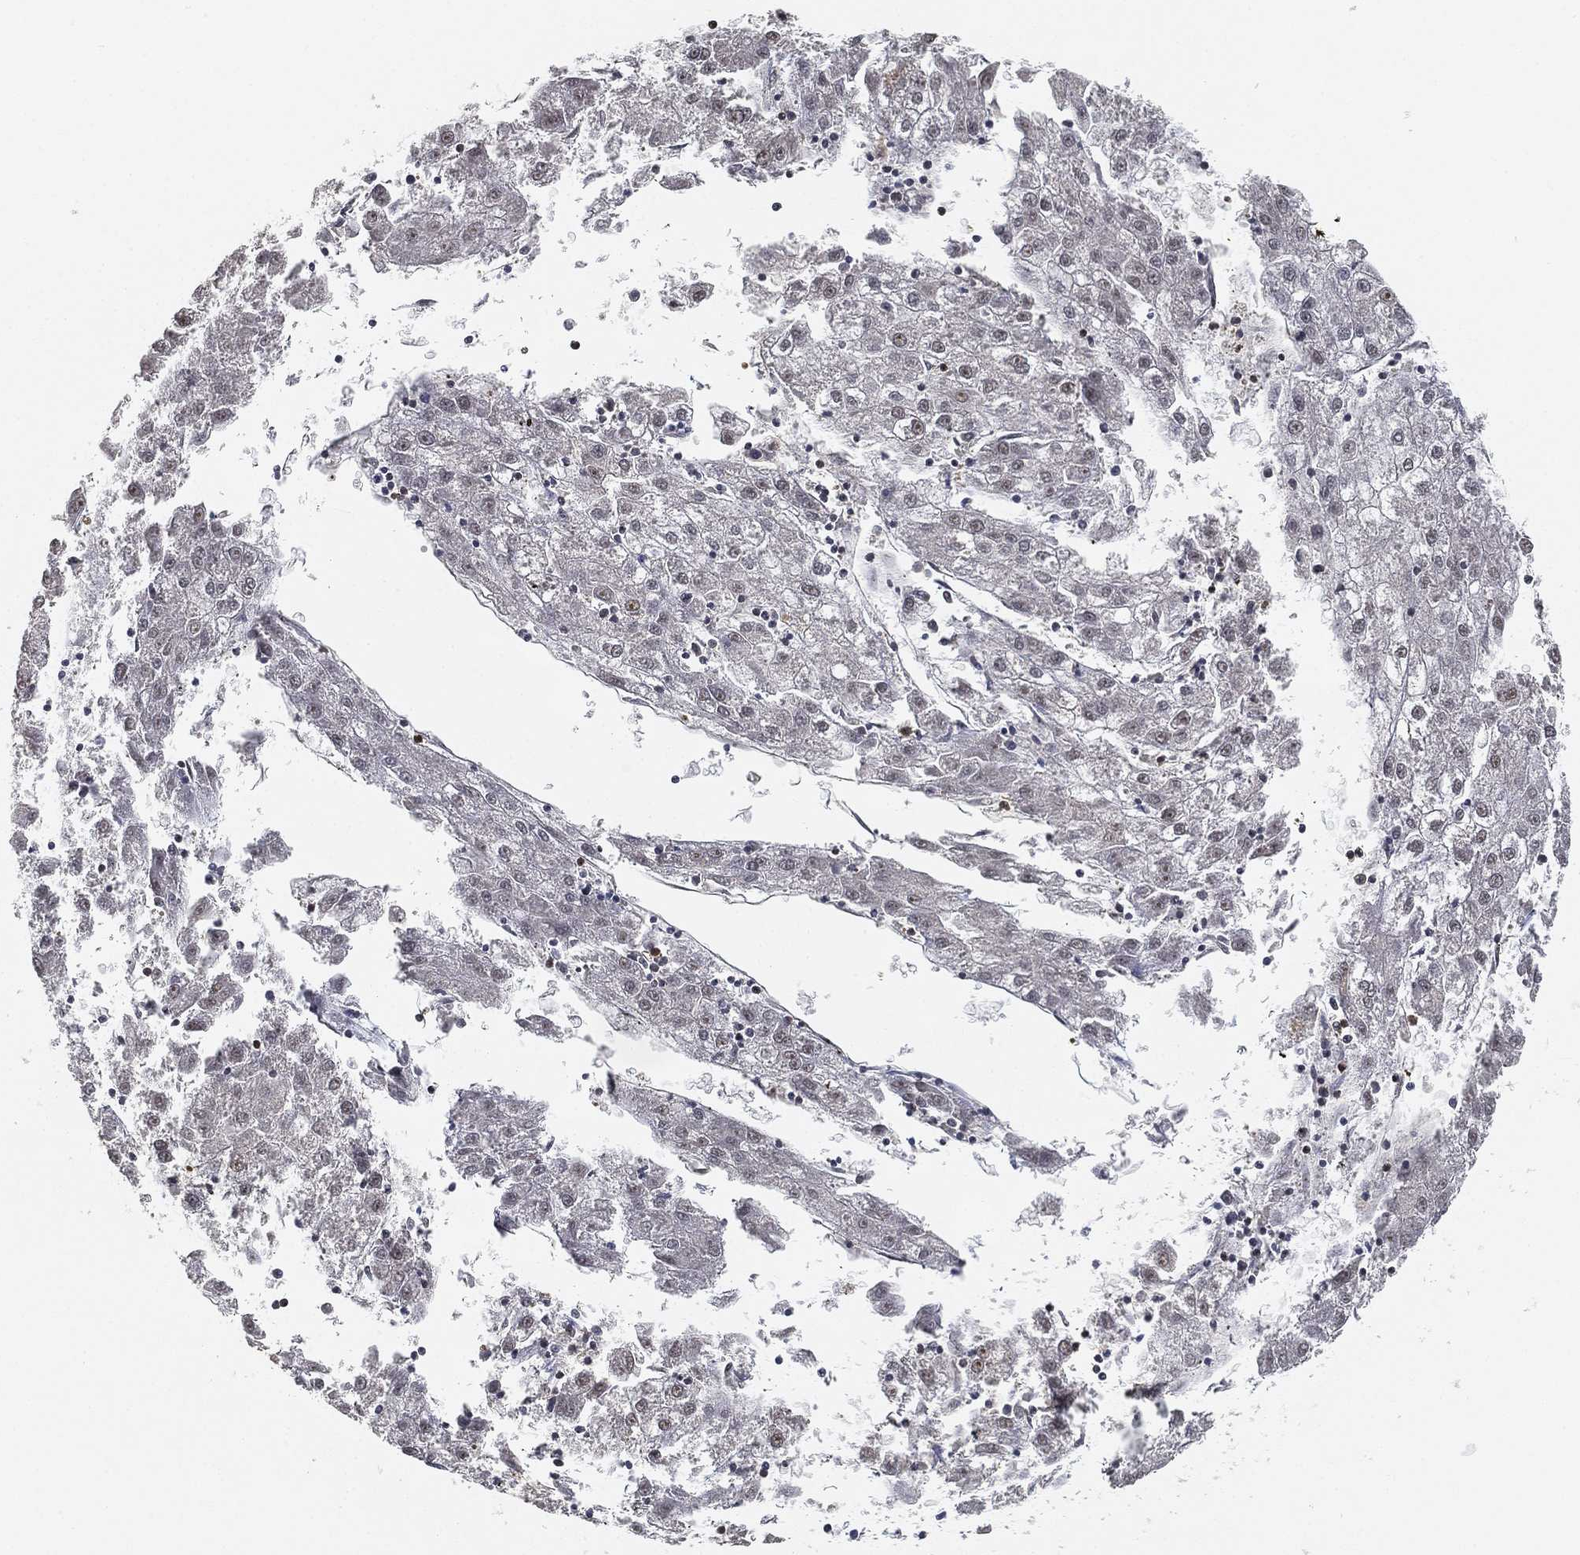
{"staining": {"intensity": "negative", "quantity": "none", "location": "none"}, "tissue": "liver cancer", "cell_type": "Tumor cells", "image_type": "cancer", "snomed": [{"axis": "morphology", "description": "Carcinoma, Hepatocellular, NOS"}, {"axis": "topography", "description": "Liver"}], "caption": "The photomicrograph displays no significant expression in tumor cells of liver hepatocellular carcinoma. (Stains: DAB immunohistochemistry with hematoxylin counter stain, Microscopy: brightfield microscopy at high magnification).", "gene": "WDR26", "patient": {"sex": "male", "age": 72}}